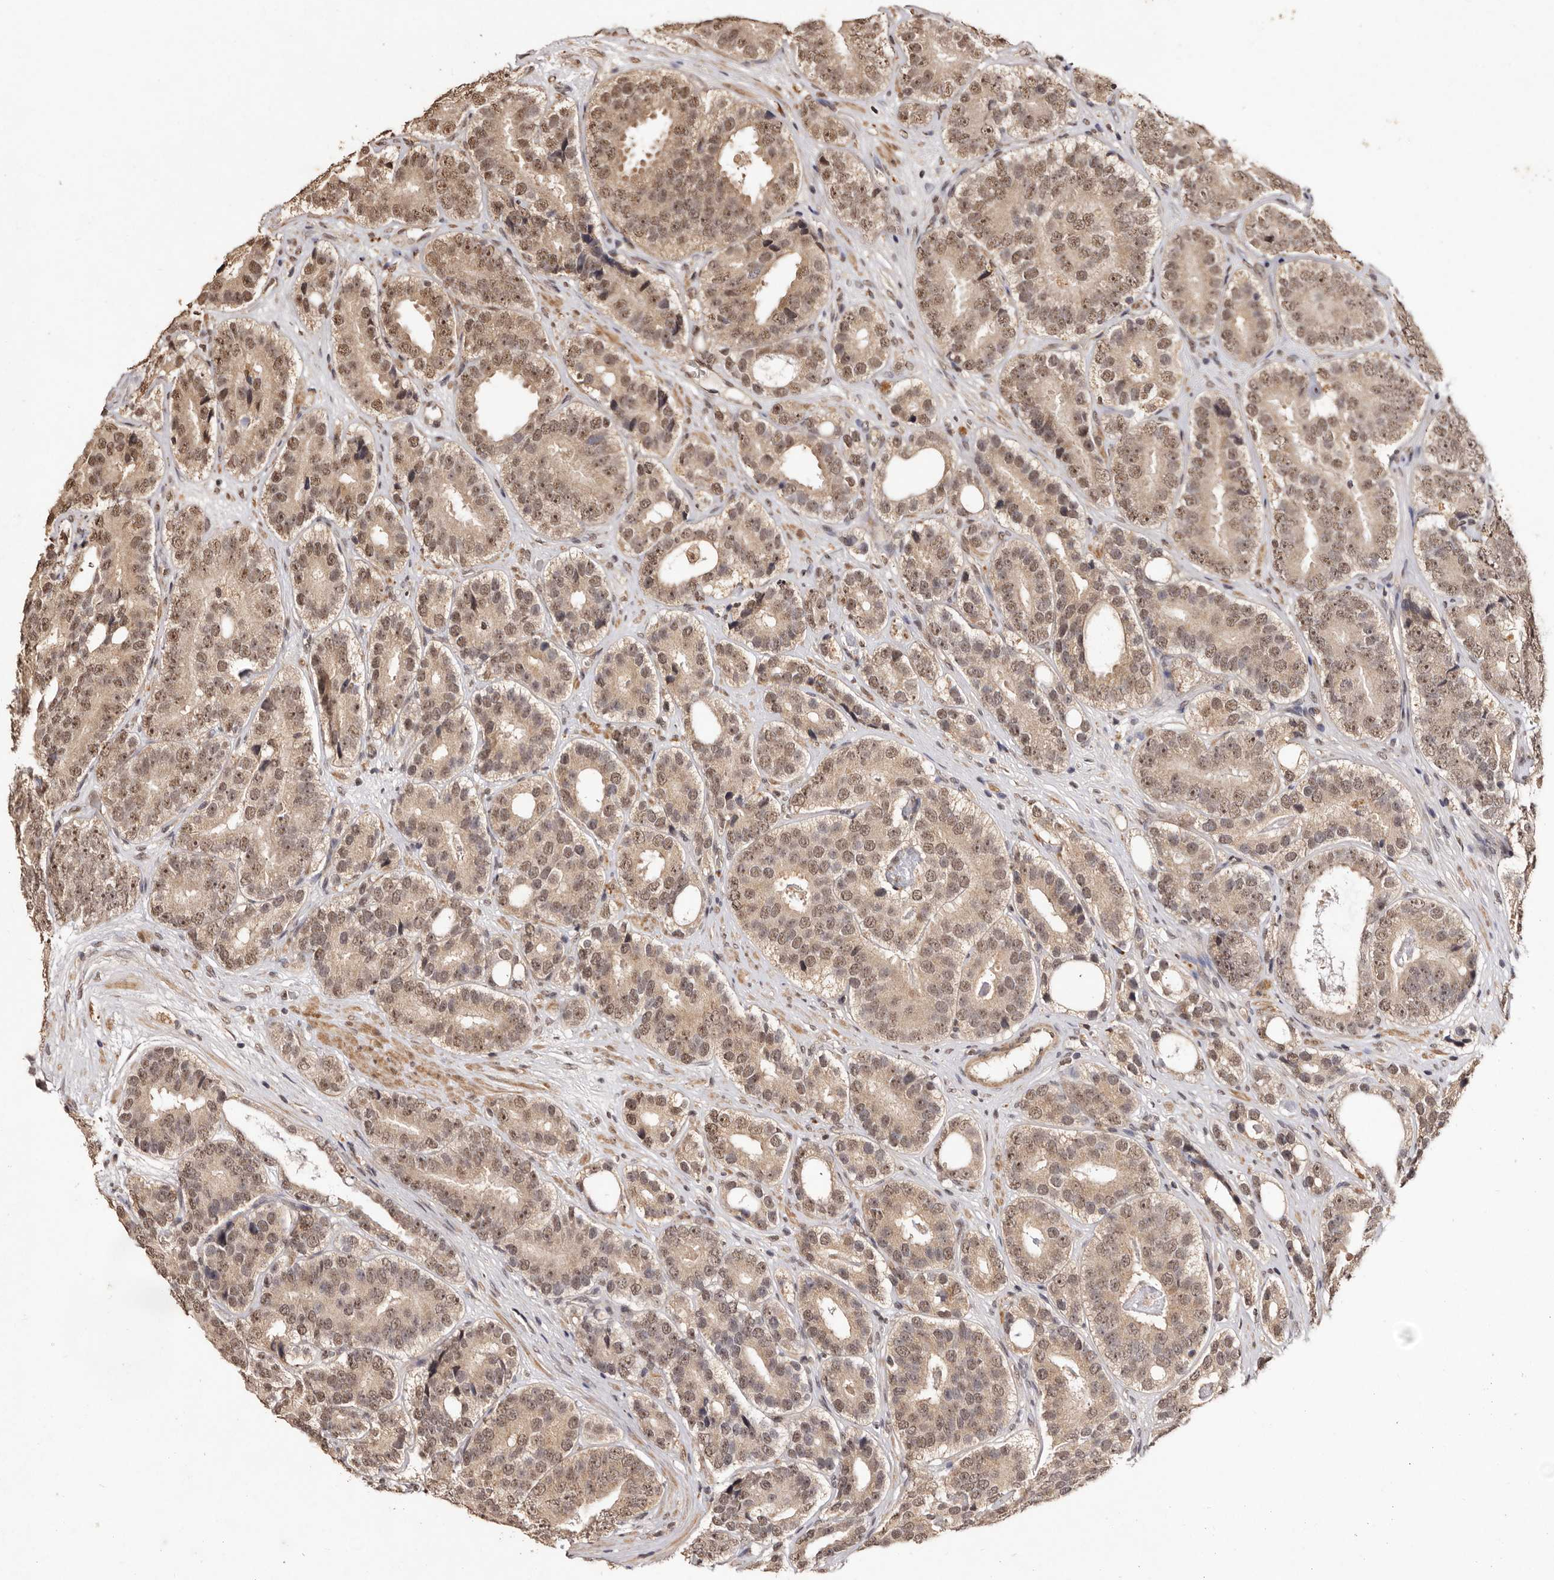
{"staining": {"intensity": "moderate", "quantity": ">75%", "location": "cytoplasmic/membranous,nuclear"}, "tissue": "prostate cancer", "cell_type": "Tumor cells", "image_type": "cancer", "snomed": [{"axis": "morphology", "description": "Adenocarcinoma, High grade"}, {"axis": "topography", "description": "Prostate"}], "caption": "A high-resolution histopathology image shows immunohistochemistry (IHC) staining of high-grade adenocarcinoma (prostate), which shows moderate cytoplasmic/membranous and nuclear expression in approximately >75% of tumor cells.", "gene": "NOTCH1", "patient": {"sex": "male", "age": 56}}